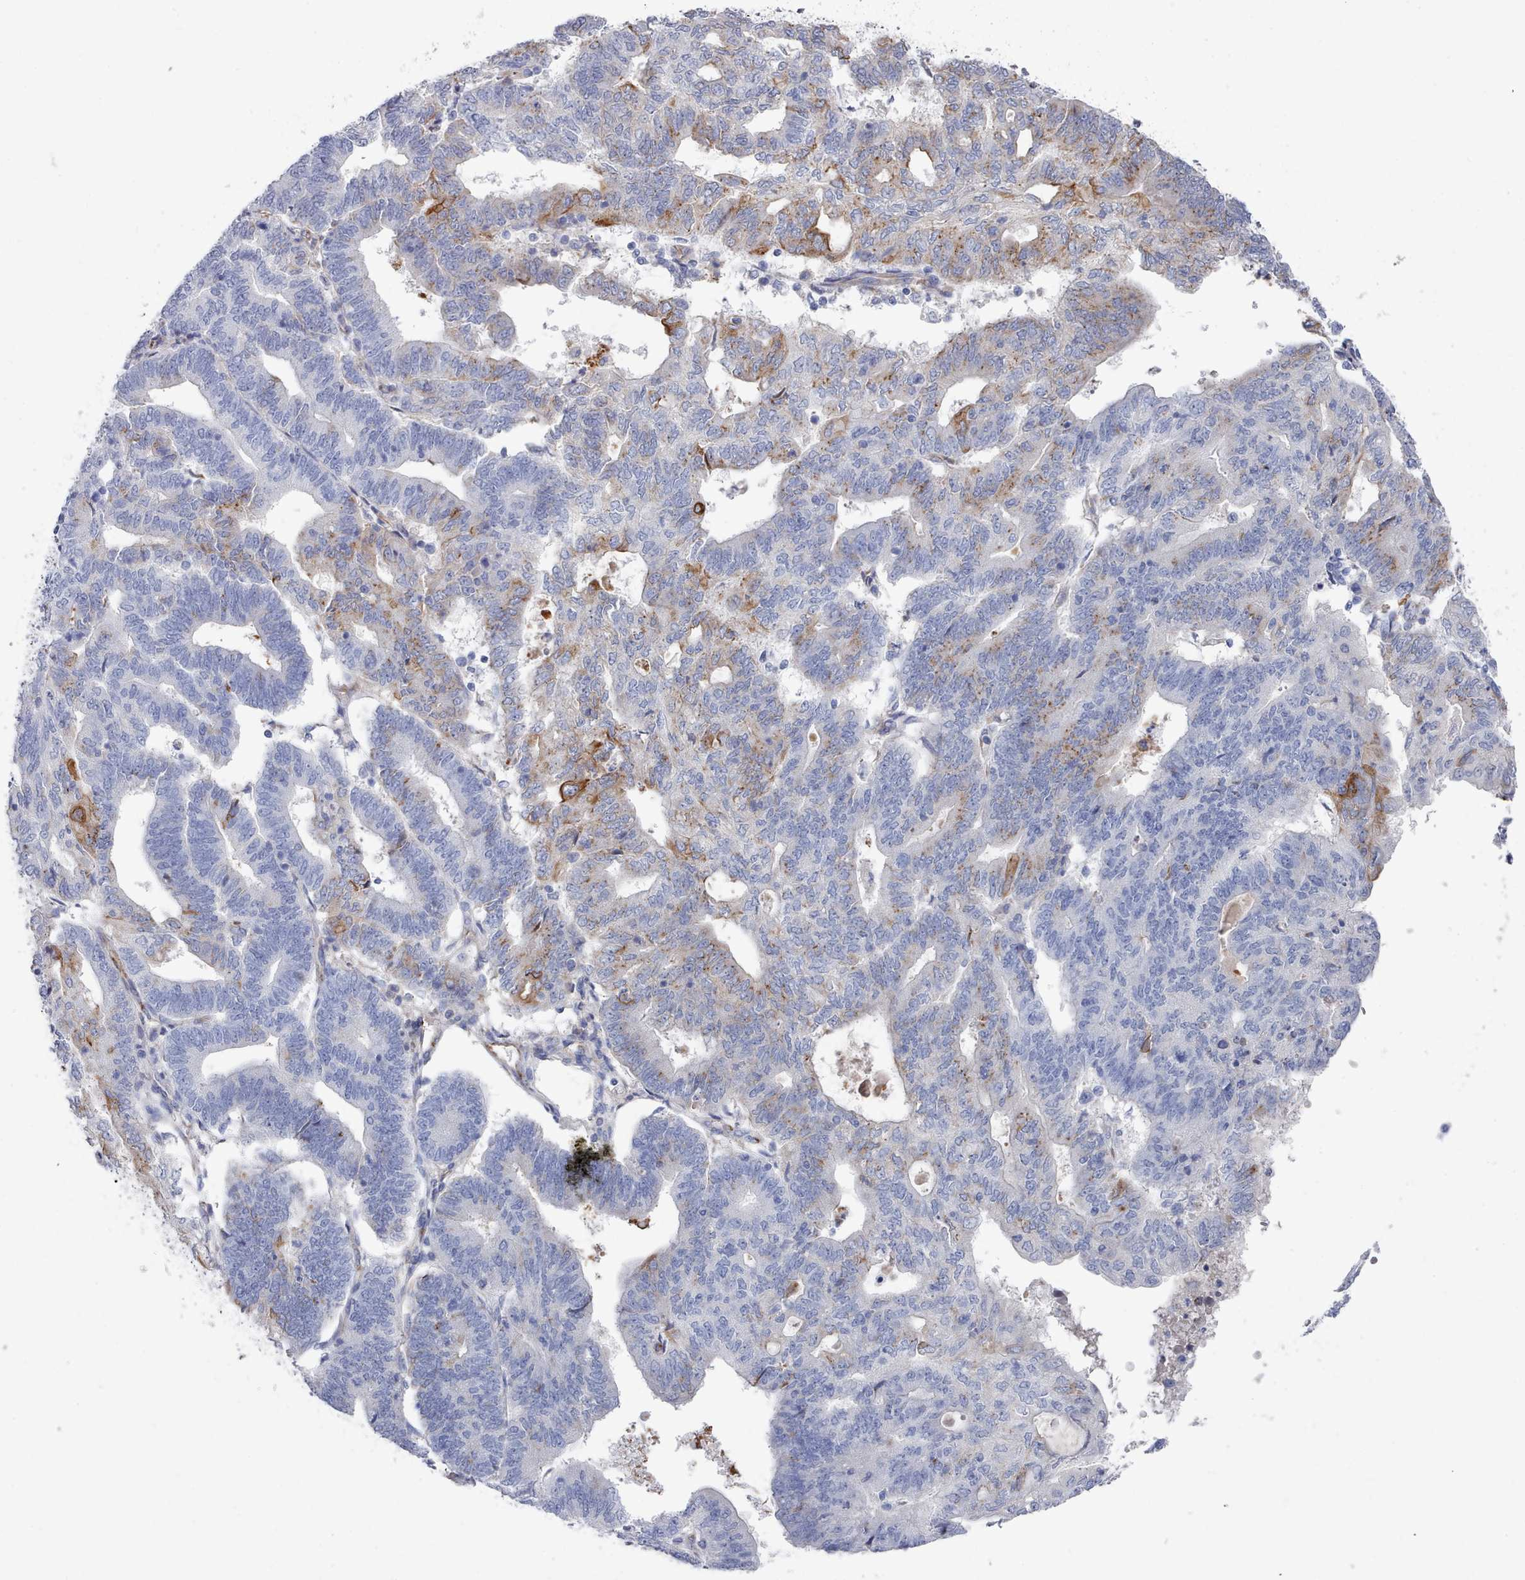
{"staining": {"intensity": "moderate", "quantity": "<25%", "location": "cytoplasmic/membranous"}, "tissue": "endometrial cancer", "cell_type": "Tumor cells", "image_type": "cancer", "snomed": [{"axis": "morphology", "description": "Adenocarcinoma, NOS"}, {"axis": "topography", "description": "Endometrium"}], "caption": "High-power microscopy captured an immunohistochemistry histopathology image of endometrial cancer (adenocarcinoma), revealing moderate cytoplasmic/membranous expression in approximately <25% of tumor cells.", "gene": "PDE4C", "patient": {"sex": "female", "age": 70}}